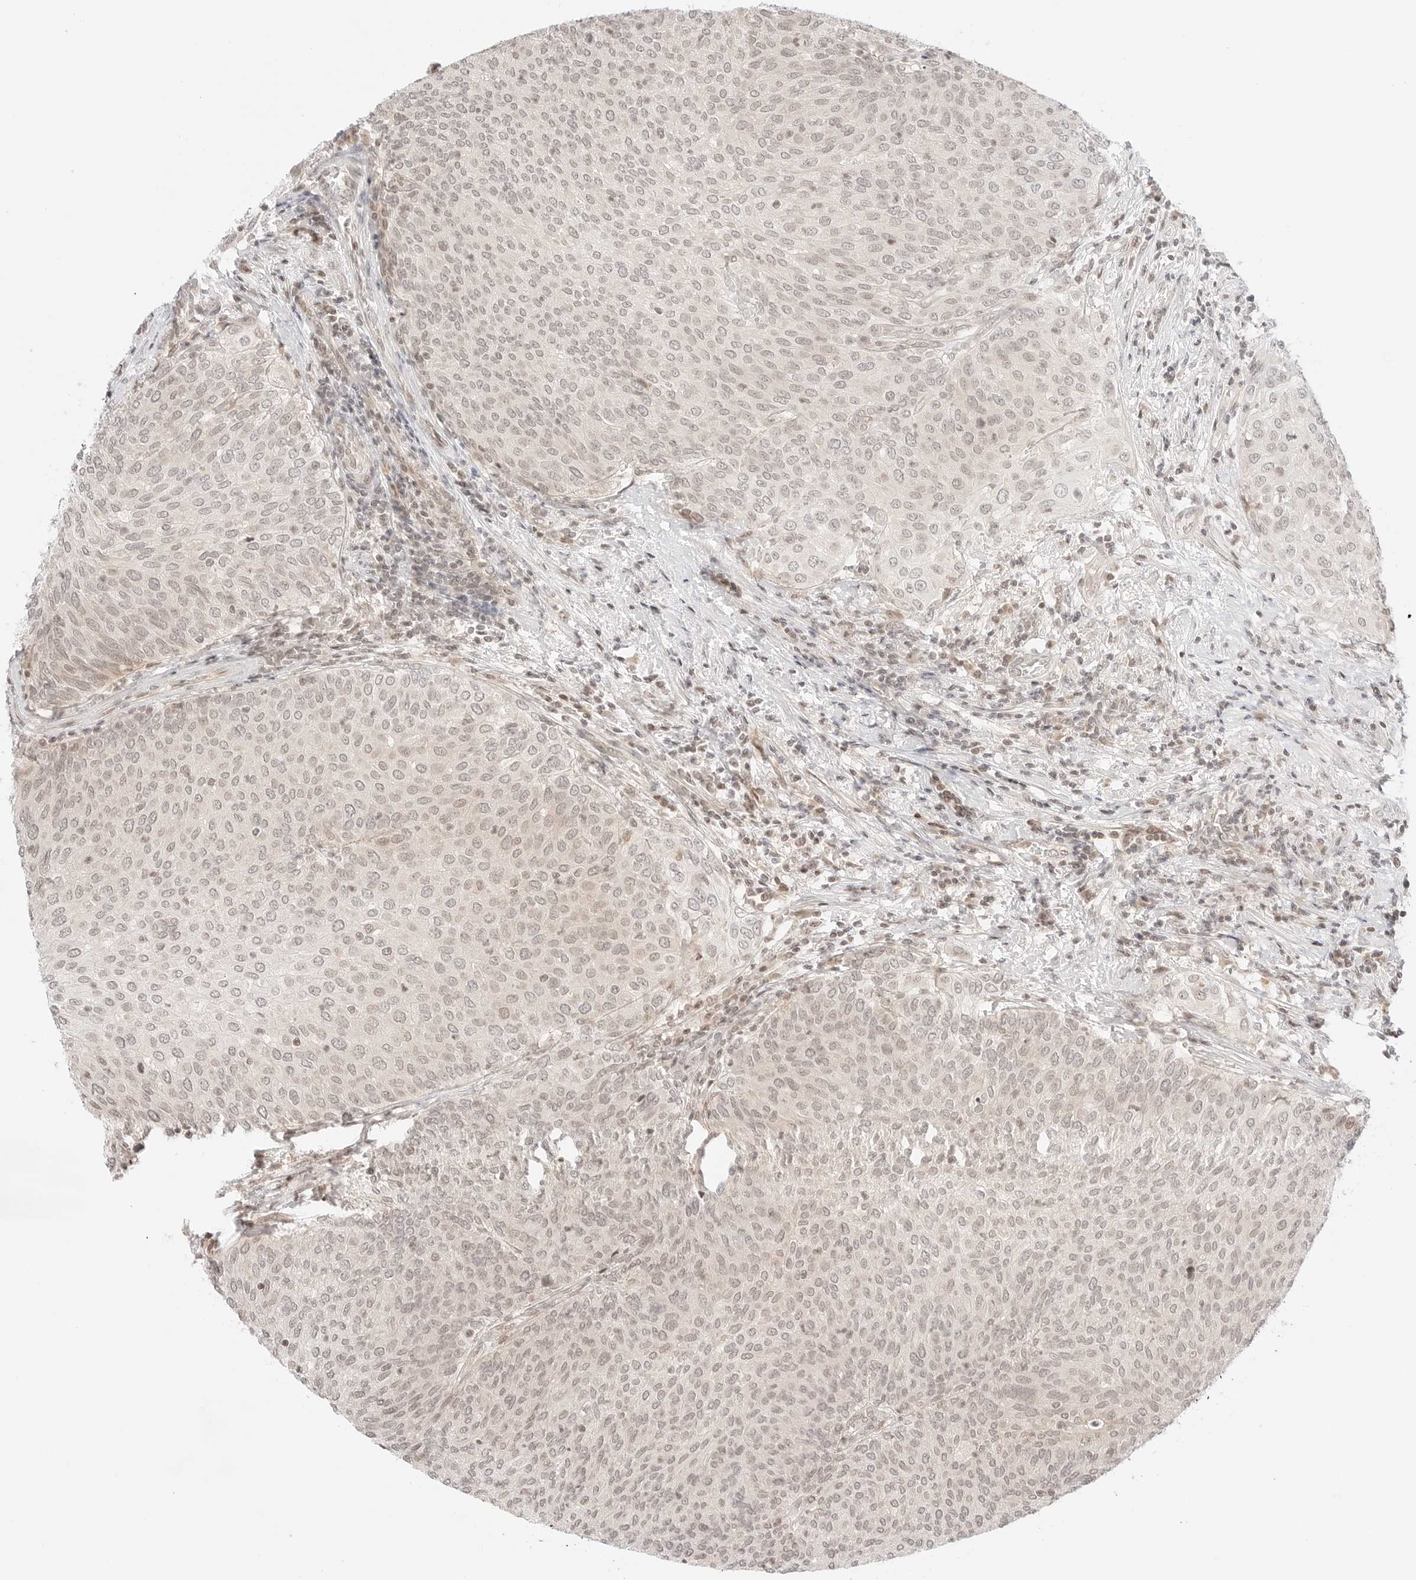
{"staining": {"intensity": "weak", "quantity": "<25%", "location": "nuclear"}, "tissue": "urothelial cancer", "cell_type": "Tumor cells", "image_type": "cancer", "snomed": [{"axis": "morphology", "description": "Urothelial carcinoma, Low grade"}, {"axis": "topography", "description": "Urinary bladder"}], "caption": "A high-resolution image shows IHC staining of urothelial carcinoma (low-grade), which displays no significant expression in tumor cells.", "gene": "RPS6KL1", "patient": {"sex": "female", "age": 79}}